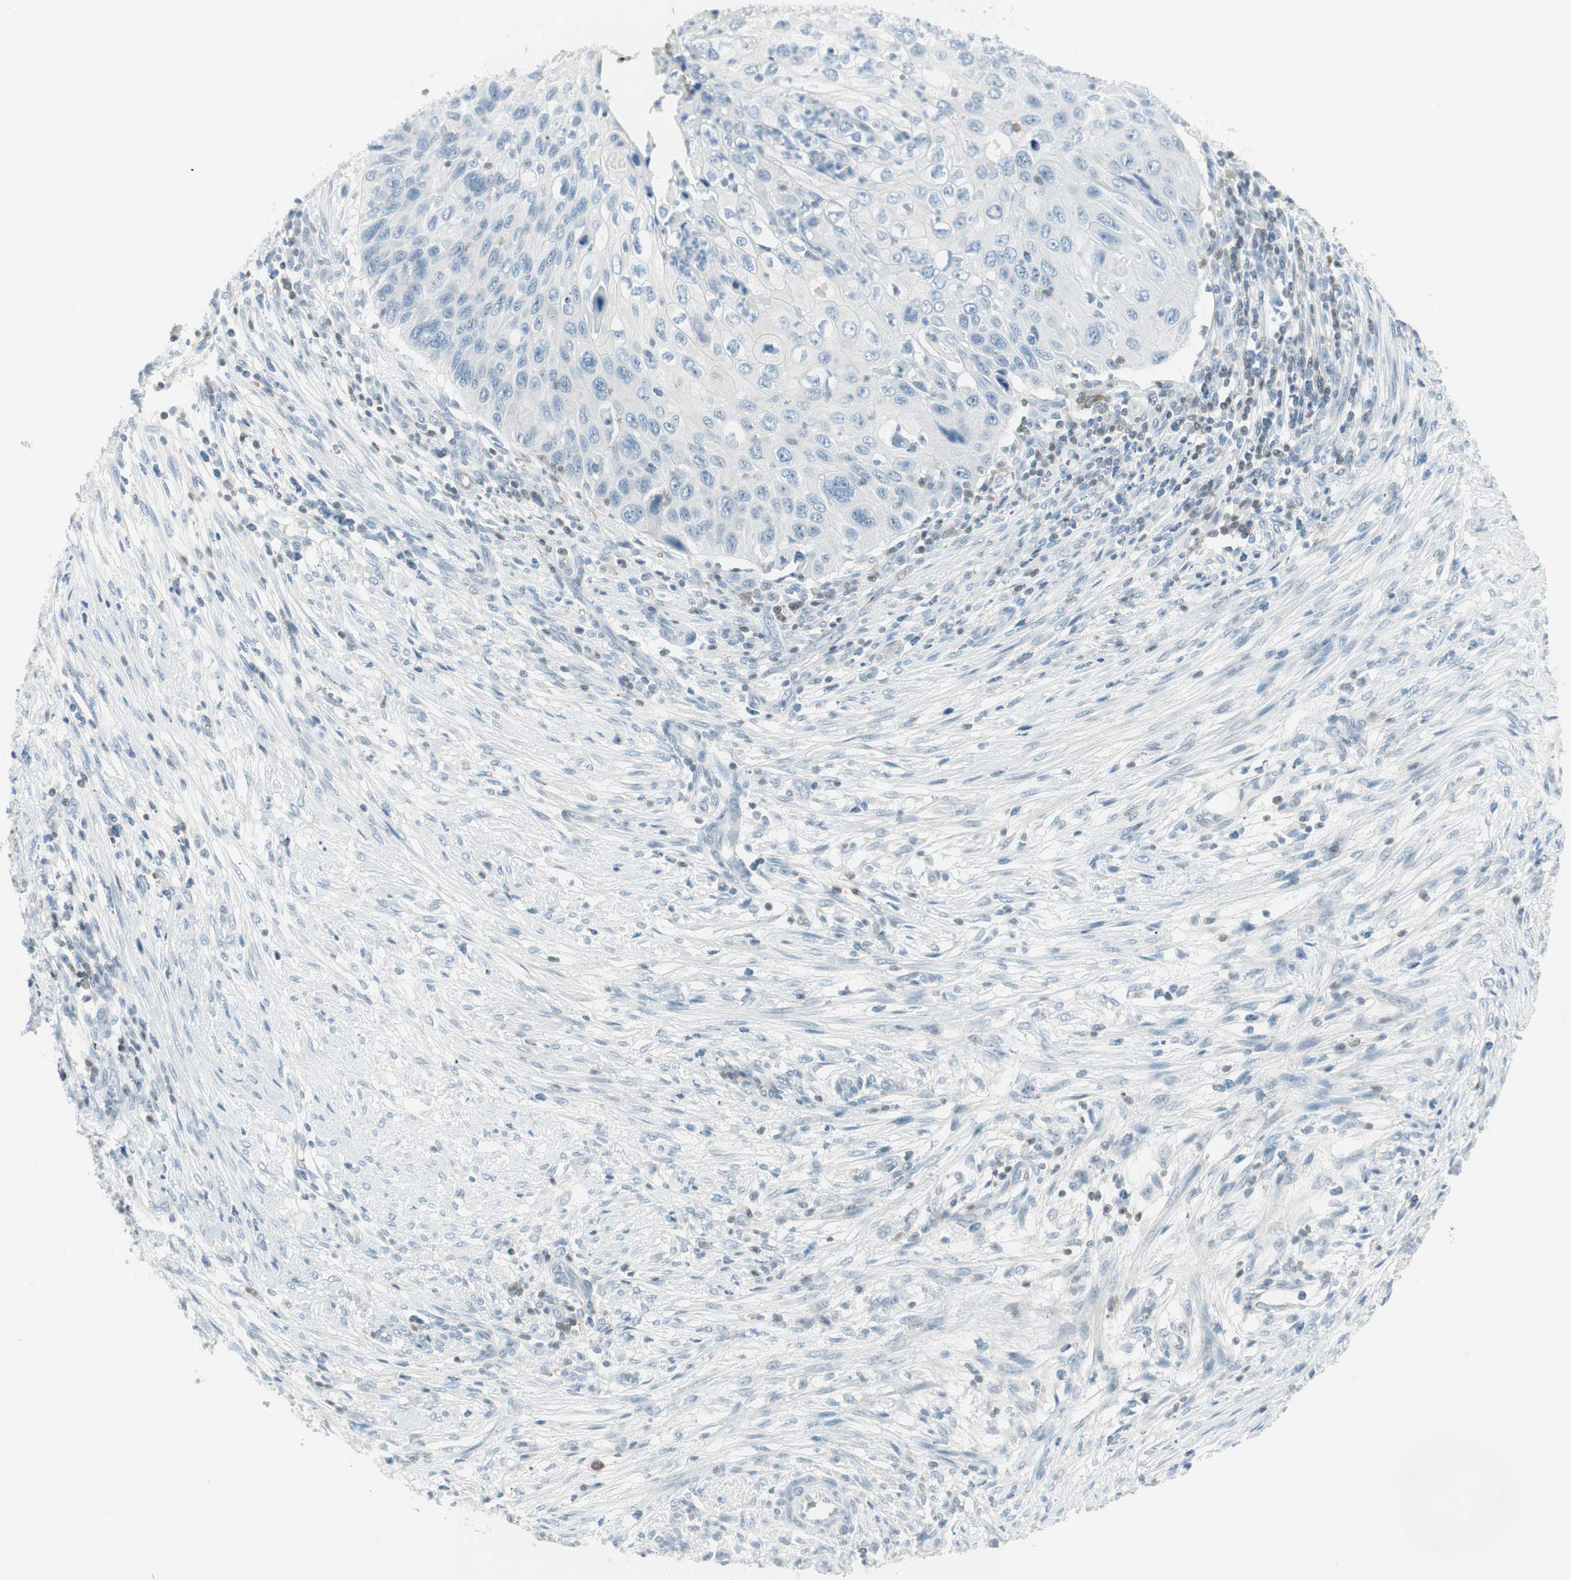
{"staining": {"intensity": "negative", "quantity": "none", "location": "none"}, "tissue": "cervical cancer", "cell_type": "Tumor cells", "image_type": "cancer", "snomed": [{"axis": "morphology", "description": "Squamous cell carcinoma, NOS"}, {"axis": "topography", "description": "Cervix"}], "caption": "Immunohistochemical staining of squamous cell carcinoma (cervical) exhibits no significant positivity in tumor cells. The staining is performed using DAB brown chromogen with nuclei counter-stained in using hematoxylin.", "gene": "MAP4K1", "patient": {"sex": "female", "age": 70}}